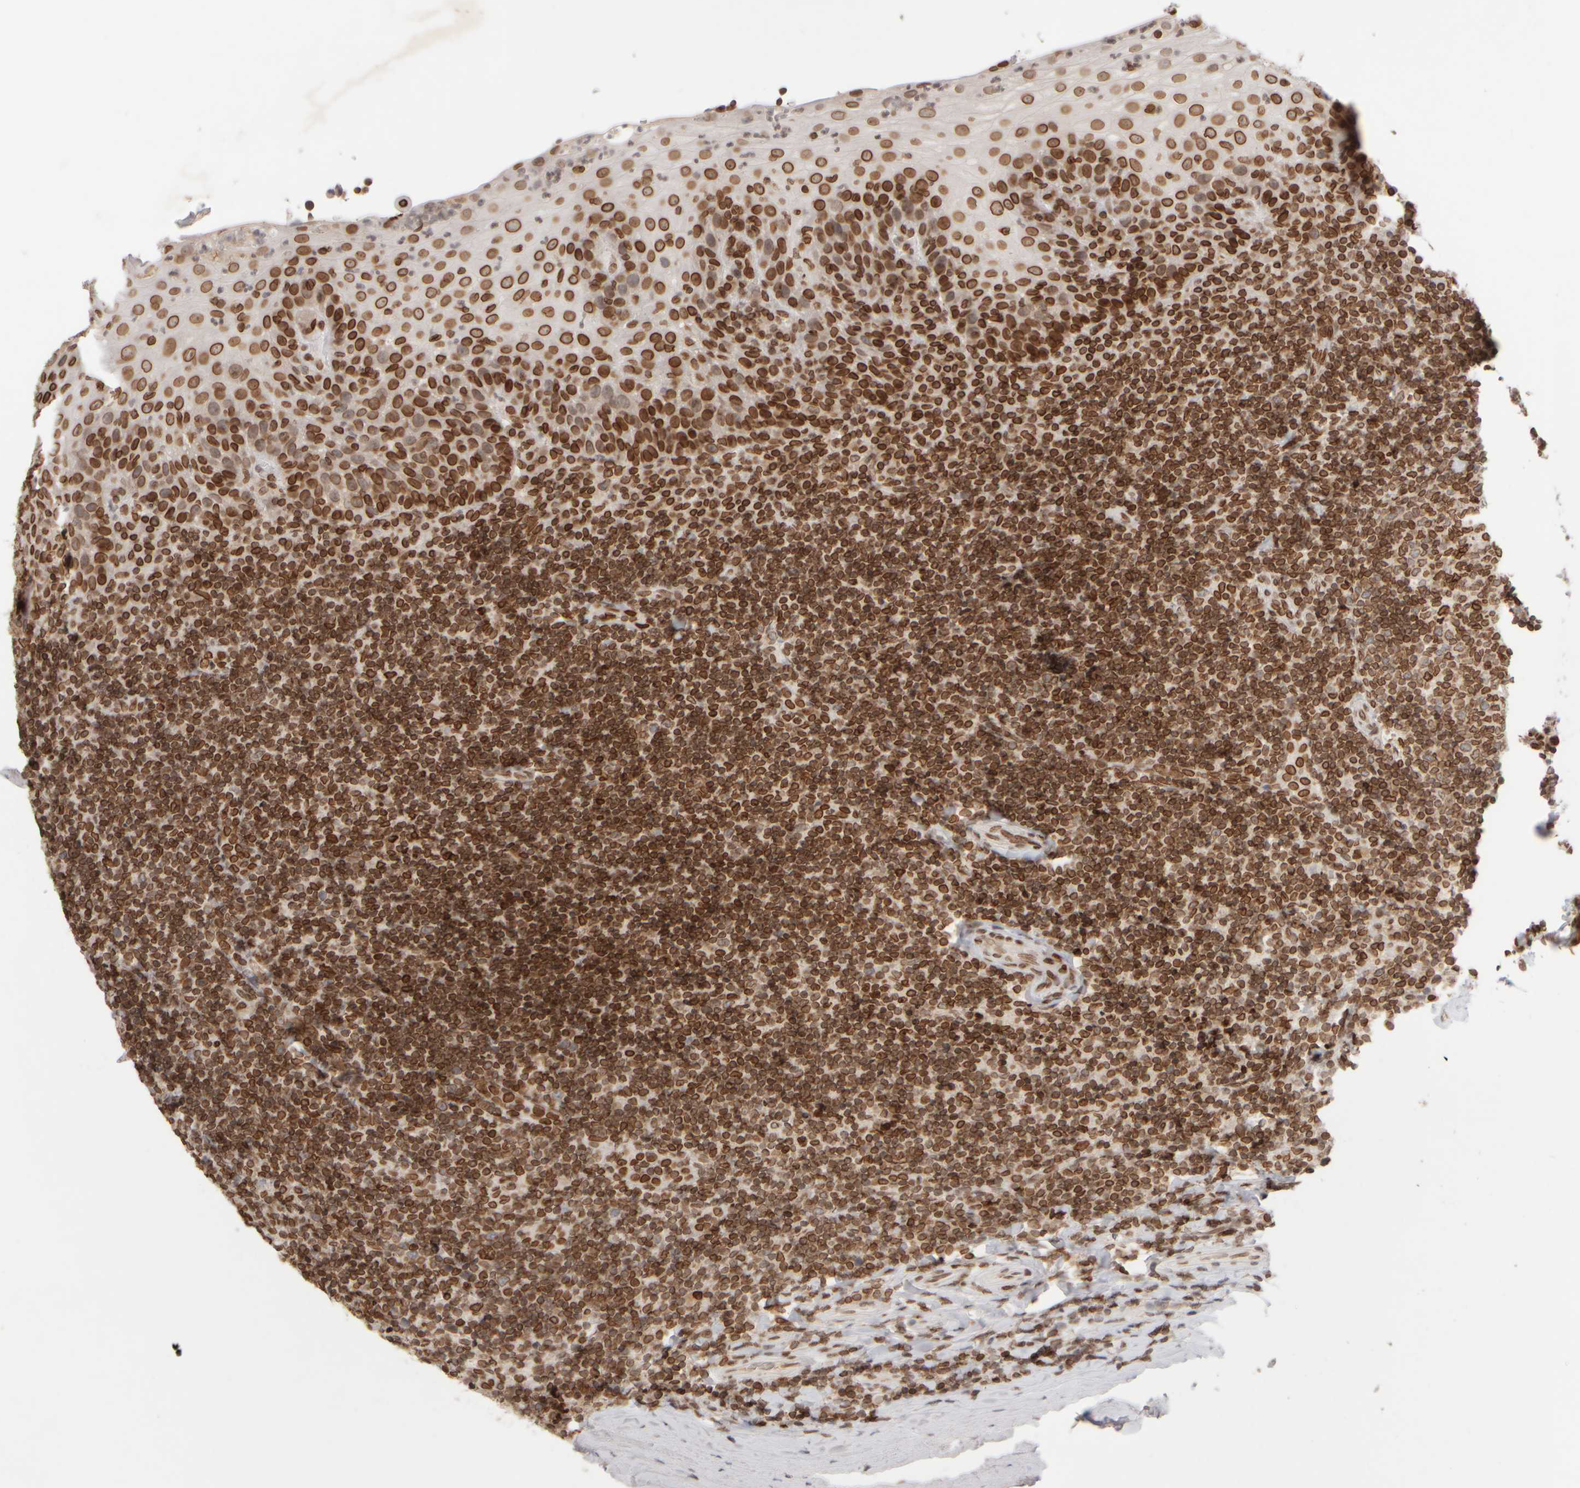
{"staining": {"intensity": "strong", "quantity": ">75%", "location": "cytoplasmic/membranous,nuclear"}, "tissue": "tonsil", "cell_type": "Germinal center cells", "image_type": "normal", "snomed": [{"axis": "morphology", "description": "Normal tissue, NOS"}, {"axis": "topography", "description": "Tonsil"}], "caption": "Immunohistochemistry (DAB (3,3'-diaminobenzidine)) staining of normal tonsil shows strong cytoplasmic/membranous,nuclear protein expression in about >75% of germinal center cells.", "gene": "ZC3HC1", "patient": {"sex": "male", "age": 37}}